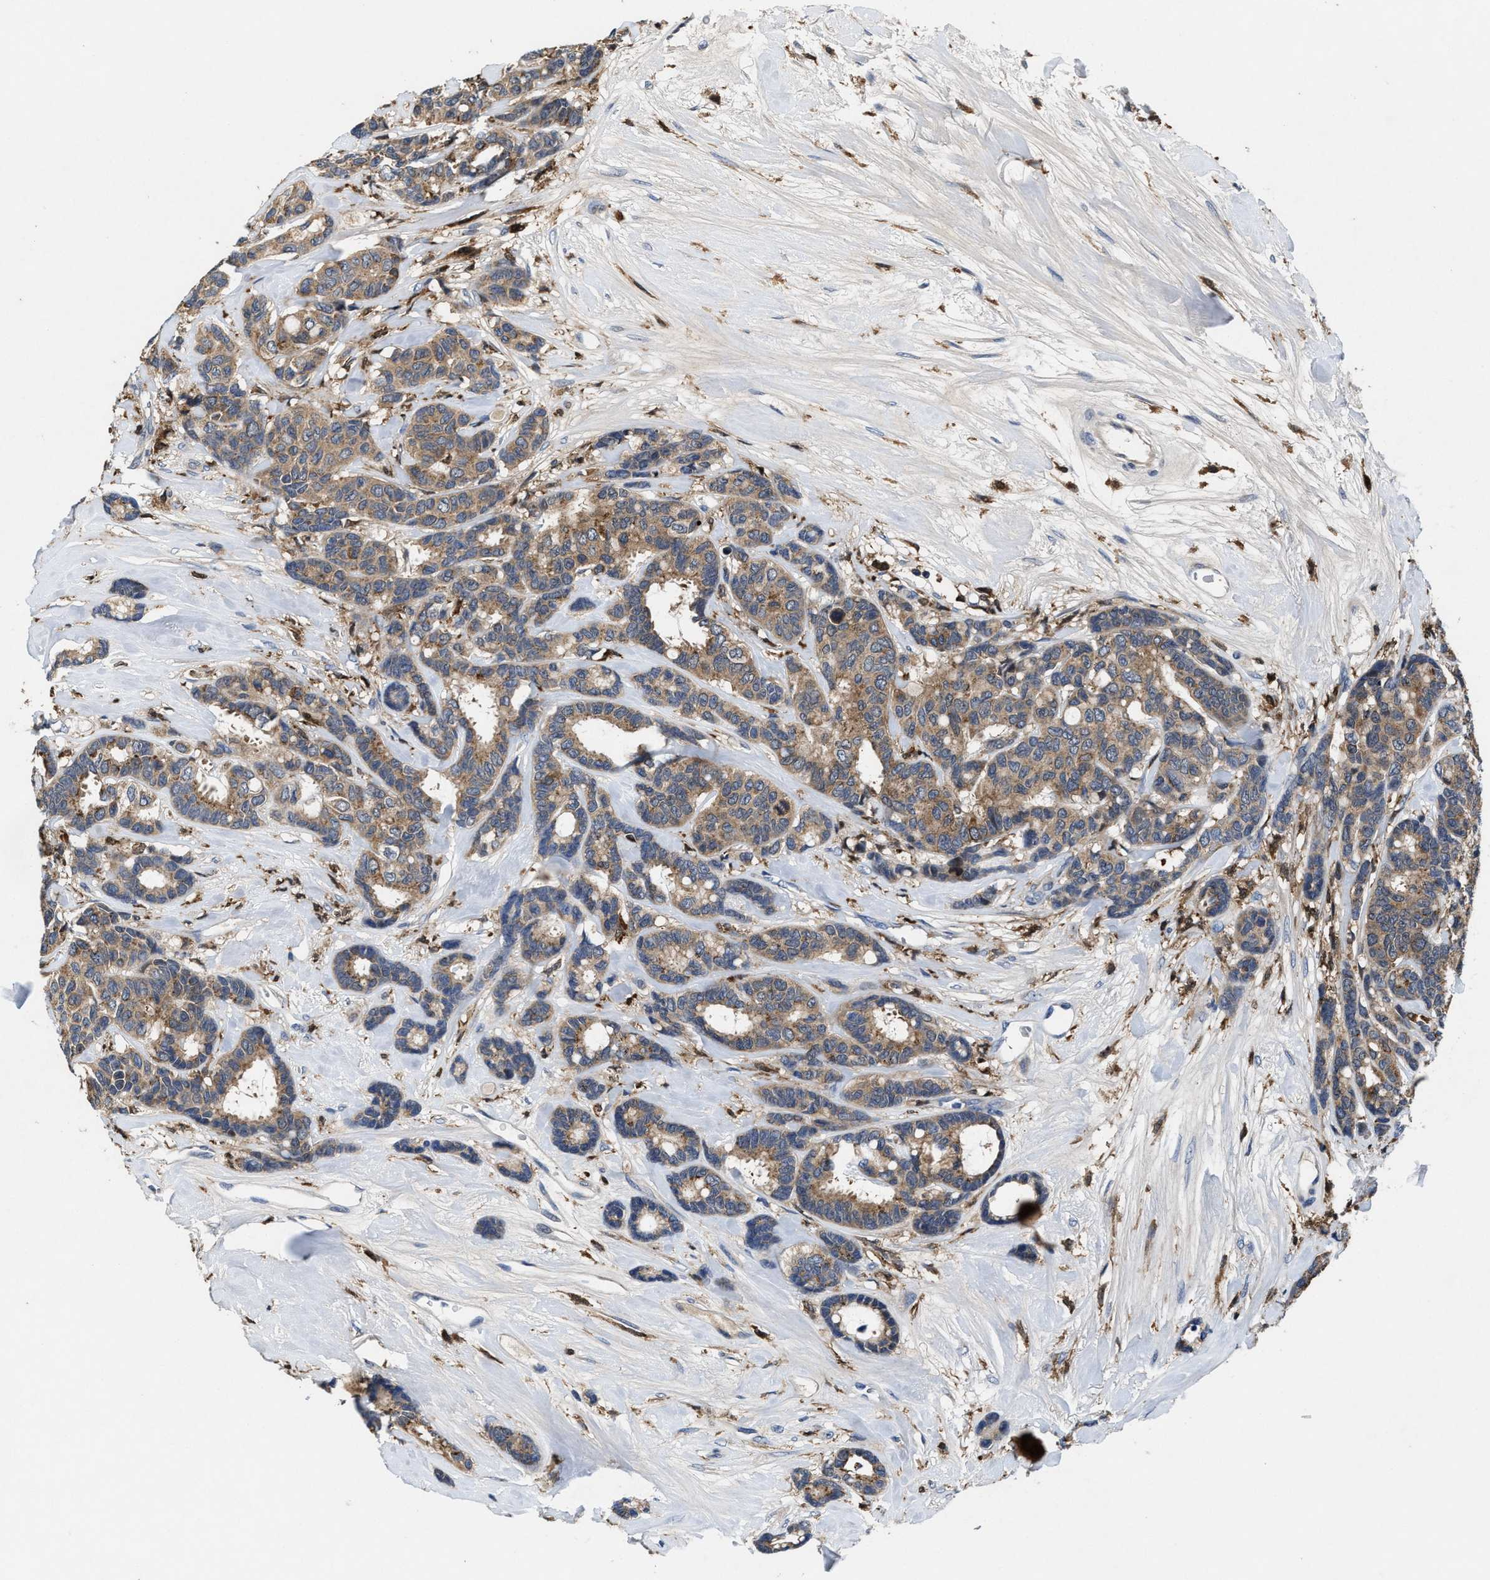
{"staining": {"intensity": "moderate", "quantity": ">75%", "location": "cytoplasmic/membranous"}, "tissue": "breast cancer", "cell_type": "Tumor cells", "image_type": "cancer", "snomed": [{"axis": "morphology", "description": "Duct carcinoma"}, {"axis": "topography", "description": "Breast"}], "caption": "Human breast cancer (intraductal carcinoma) stained with a protein marker reveals moderate staining in tumor cells.", "gene": "RGS10", "patient": {"sex": "female", "age": 87}}